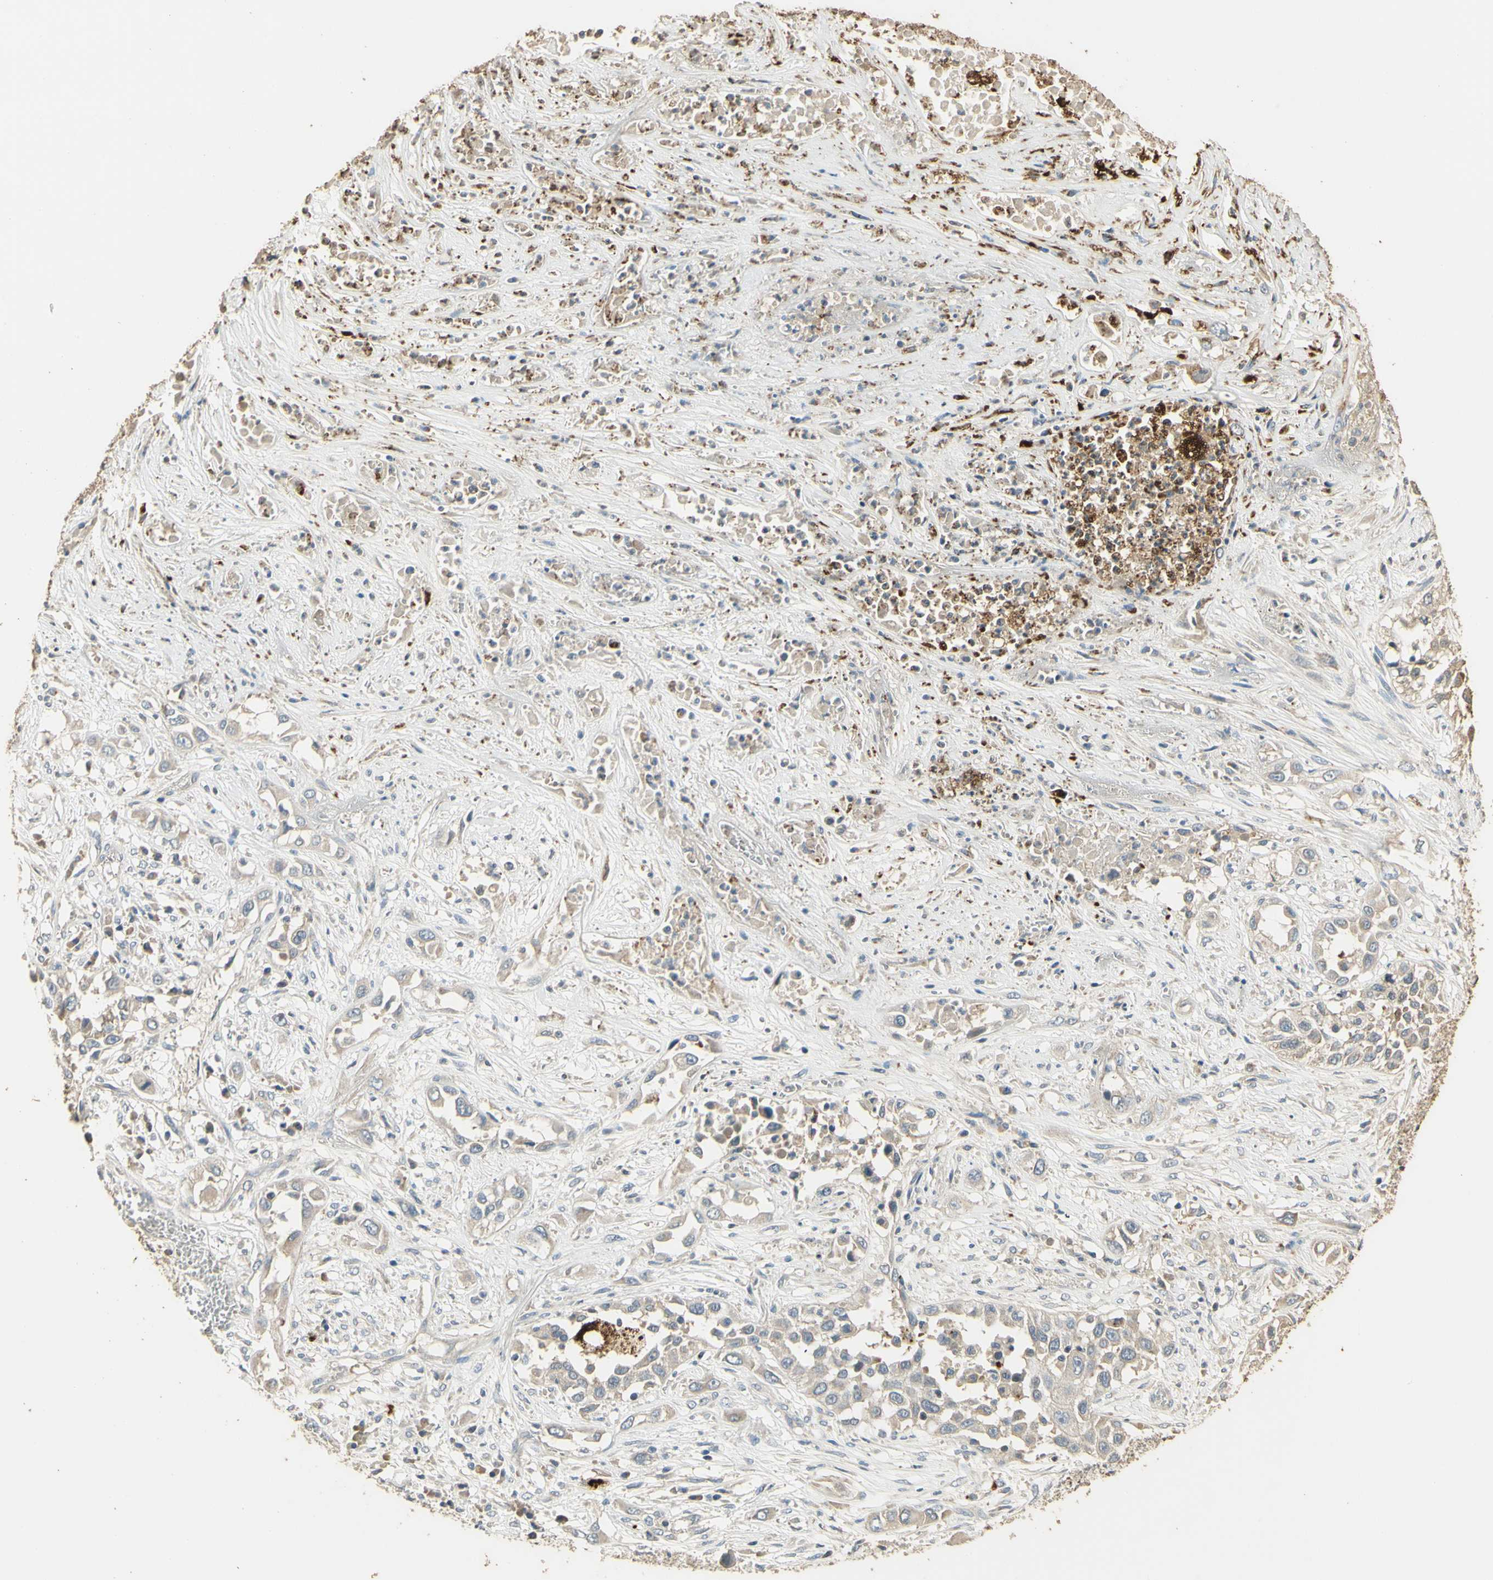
{"staining": {"intensity": "negative", "quantity": "none", "location": "none"}, "tissue": "lung cancer", "cell_type": "Tumor cells", "image_type": "cancer", "snomed": [{"axis": "morphology", "description": "Squamous cell carcinoma, NOS"}, {"axis": "topography", "description": "Lung"}], "caption": "An immunohistochemistry photomicrograph of squamous cell carcinoma (lung) is shown. There is no staining in tumor cells of squamous cell carcinoma (lung).", "gene": "ARHGEF17", "patient": {"sex": "male", "age": 71}}